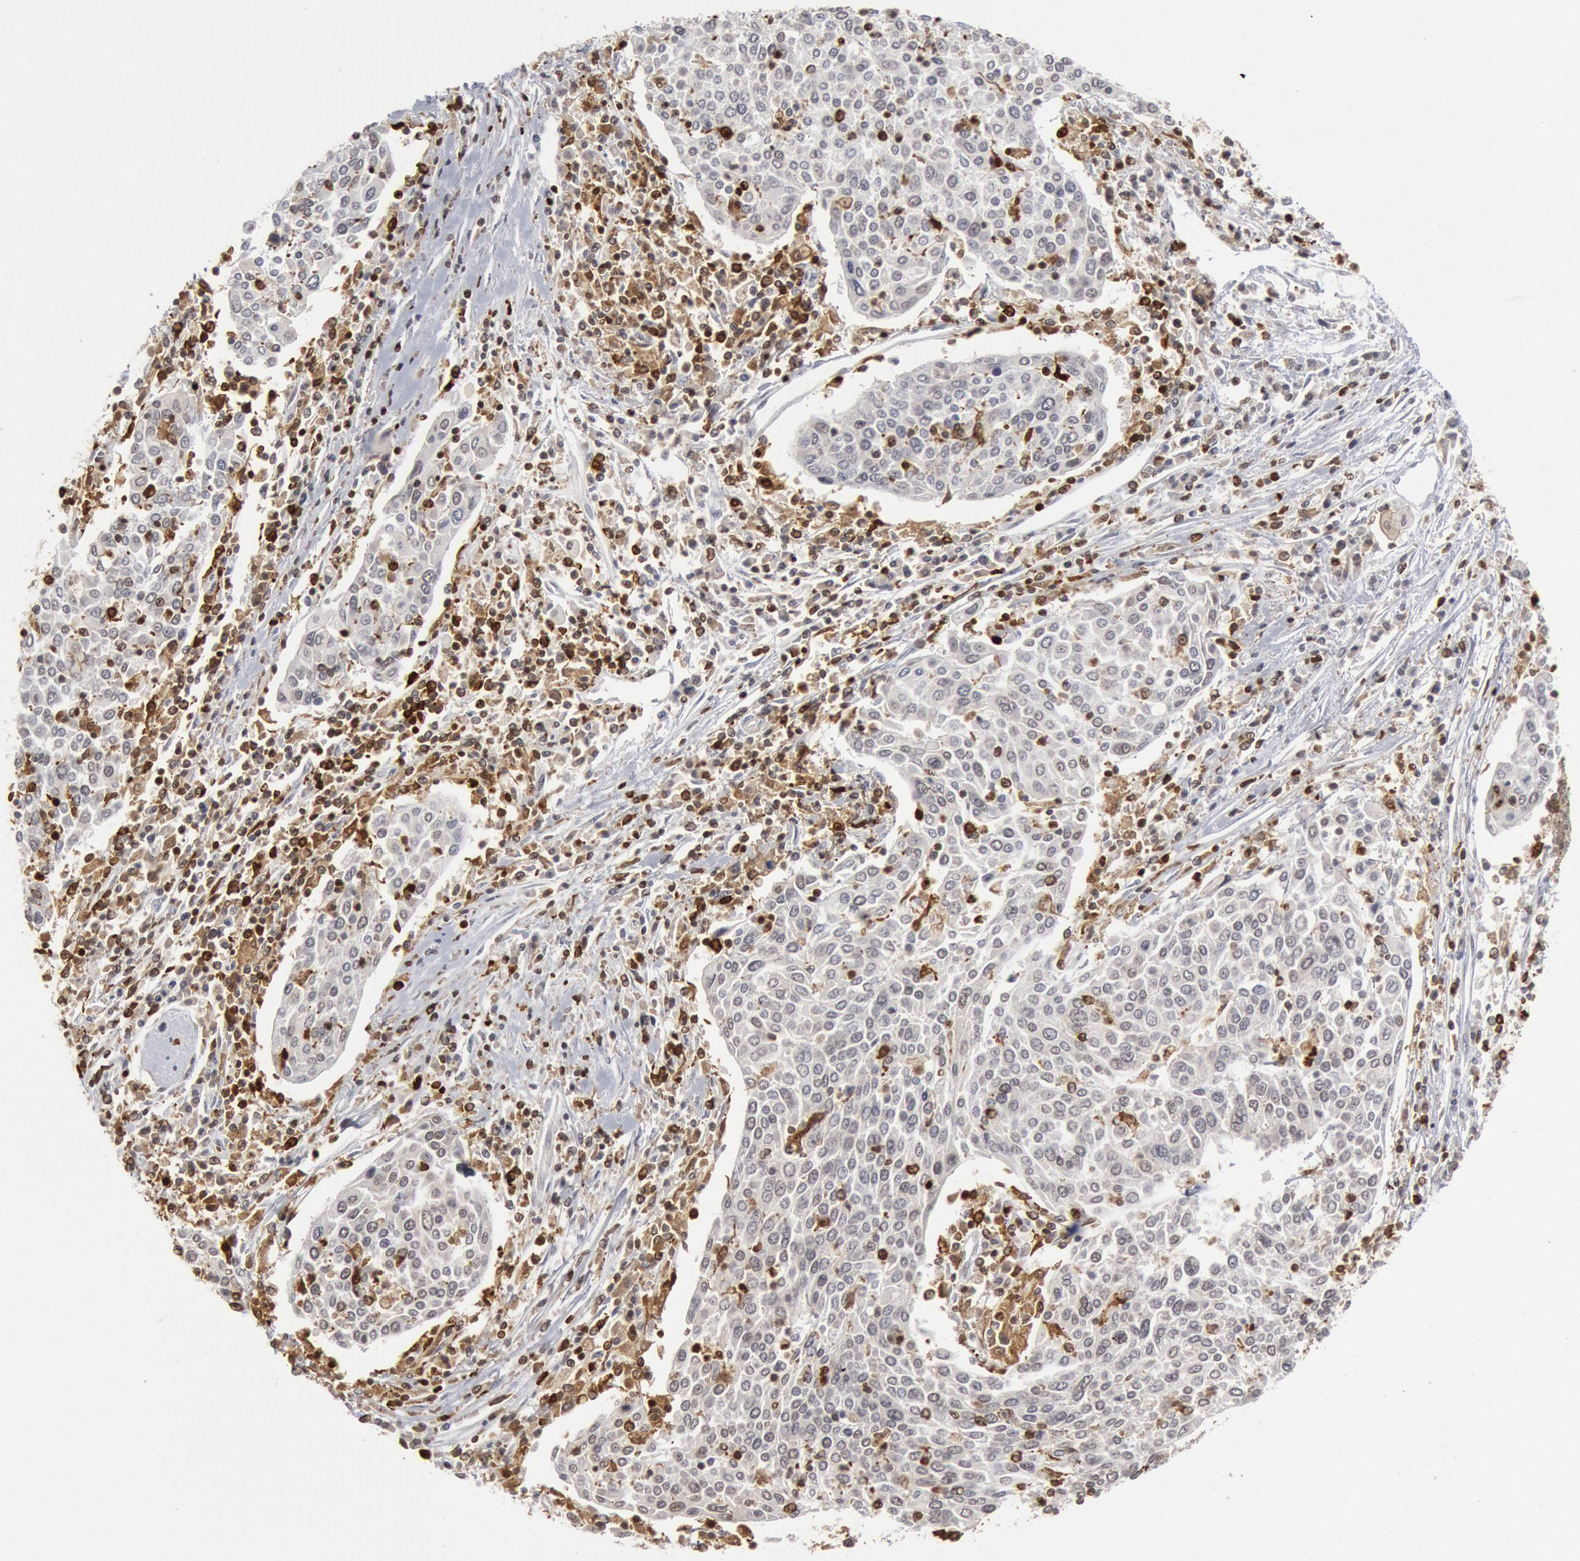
{"staining": {"intensity": "negative", "quantity": "none", "location": "none"}, "tissue": "cervical cancer", "cell_type": "Tumor cells", "image_type": "cancer", "snomed": [{"axis": "morphology", "description": "Squamous cell carcinoma, NOS"}, {"axis": "topography", "description": "Cervix"}], "caption": "Protein analysis of cervical squamous cell carcinoma exhibits no significant expression in tumor cells.", "gene": "PTPN6", "patient": {"sex": "female", "age": 40}}